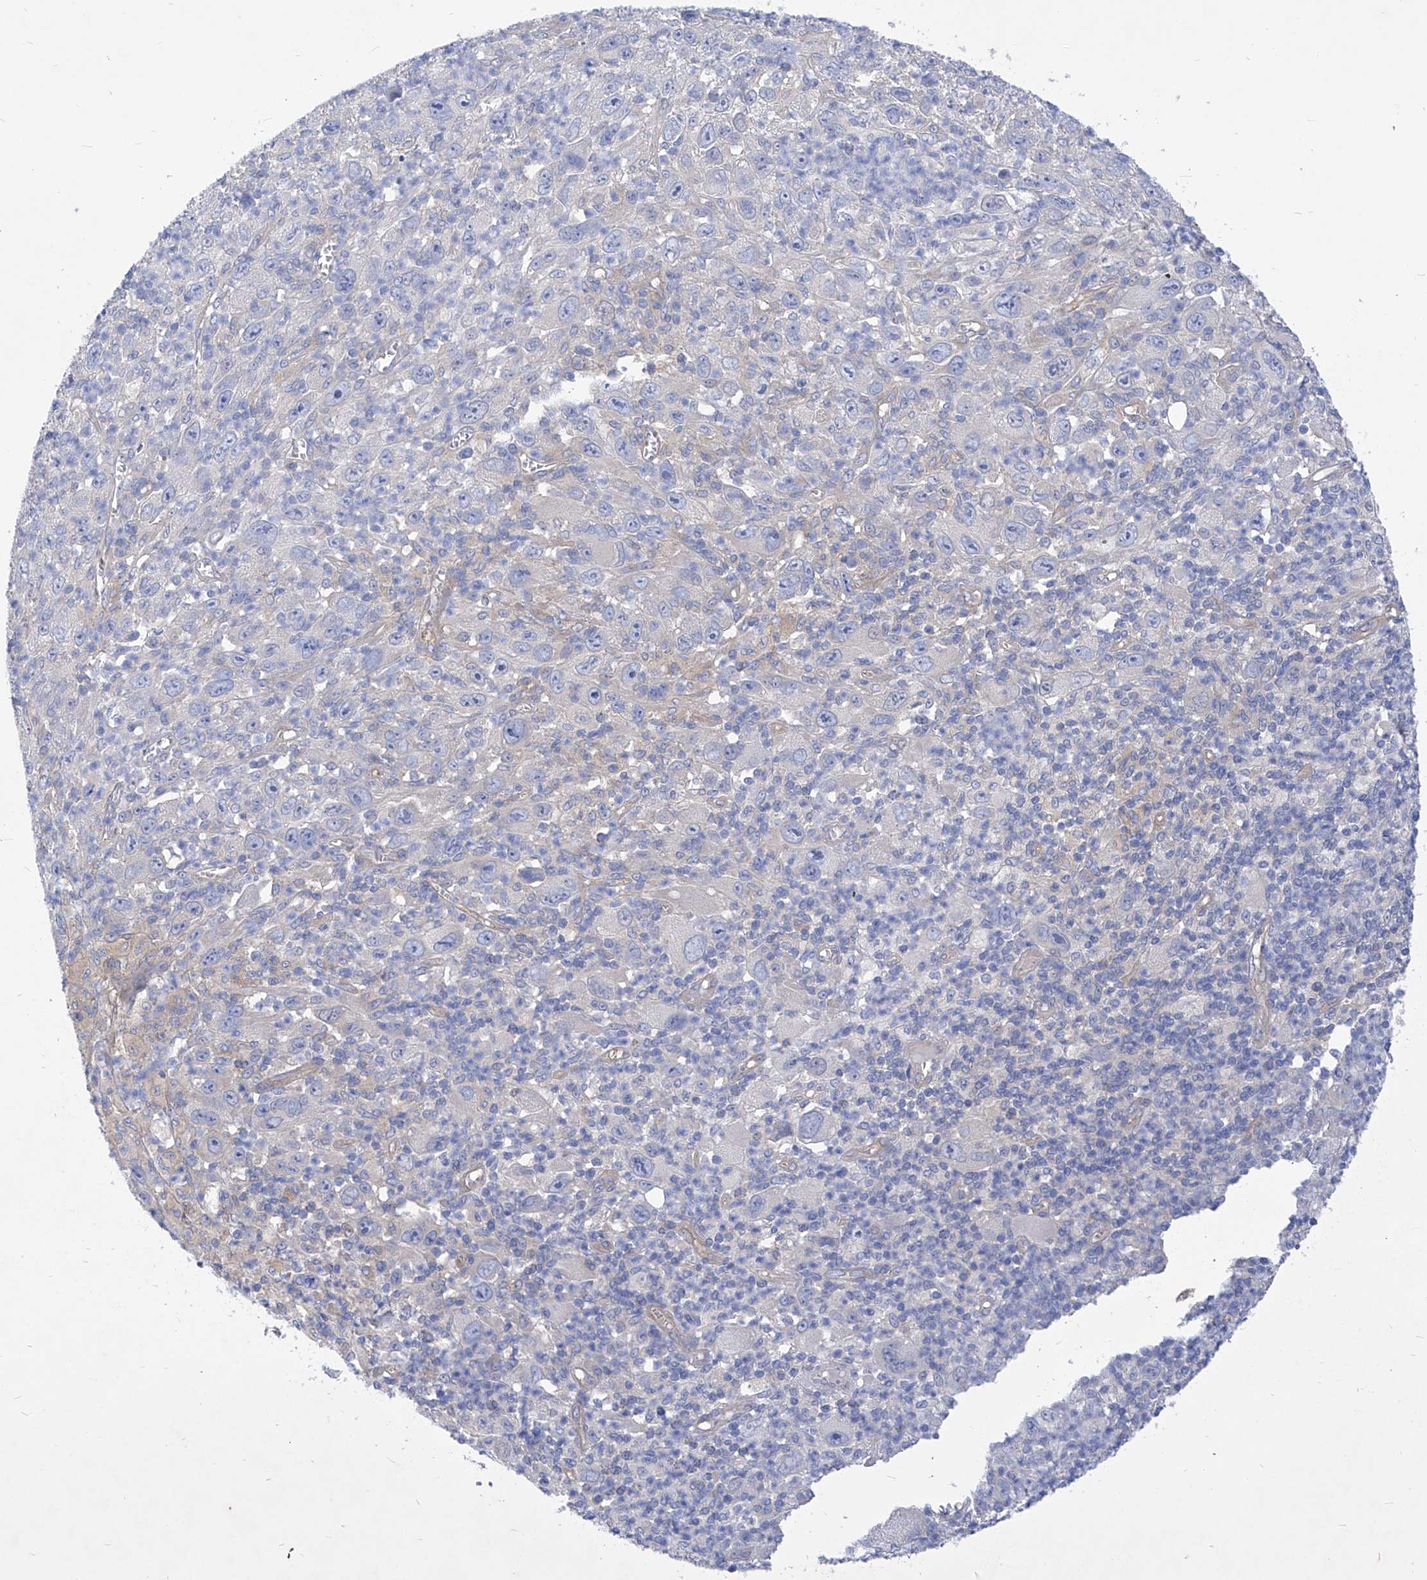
{"staining": {"intensity": "negative", "quantity": "none", "location": "none"}, "tissue": "melanoma", "cell_type": "Tumor cells", "image_type": "cancer", "snomed": [{"axis": "morphology", "description": "Malignant melanoma, Metastatic site"}, {"axis": "topography", "description": "Skin"}], "caption": "This is a histopathology image of IHC staining of malignant melanoma (metastatic site), which shows no positivity in tumor cells.", "gene": "XPNPEP1", "patient": {"sex": "female", "age": 56}}